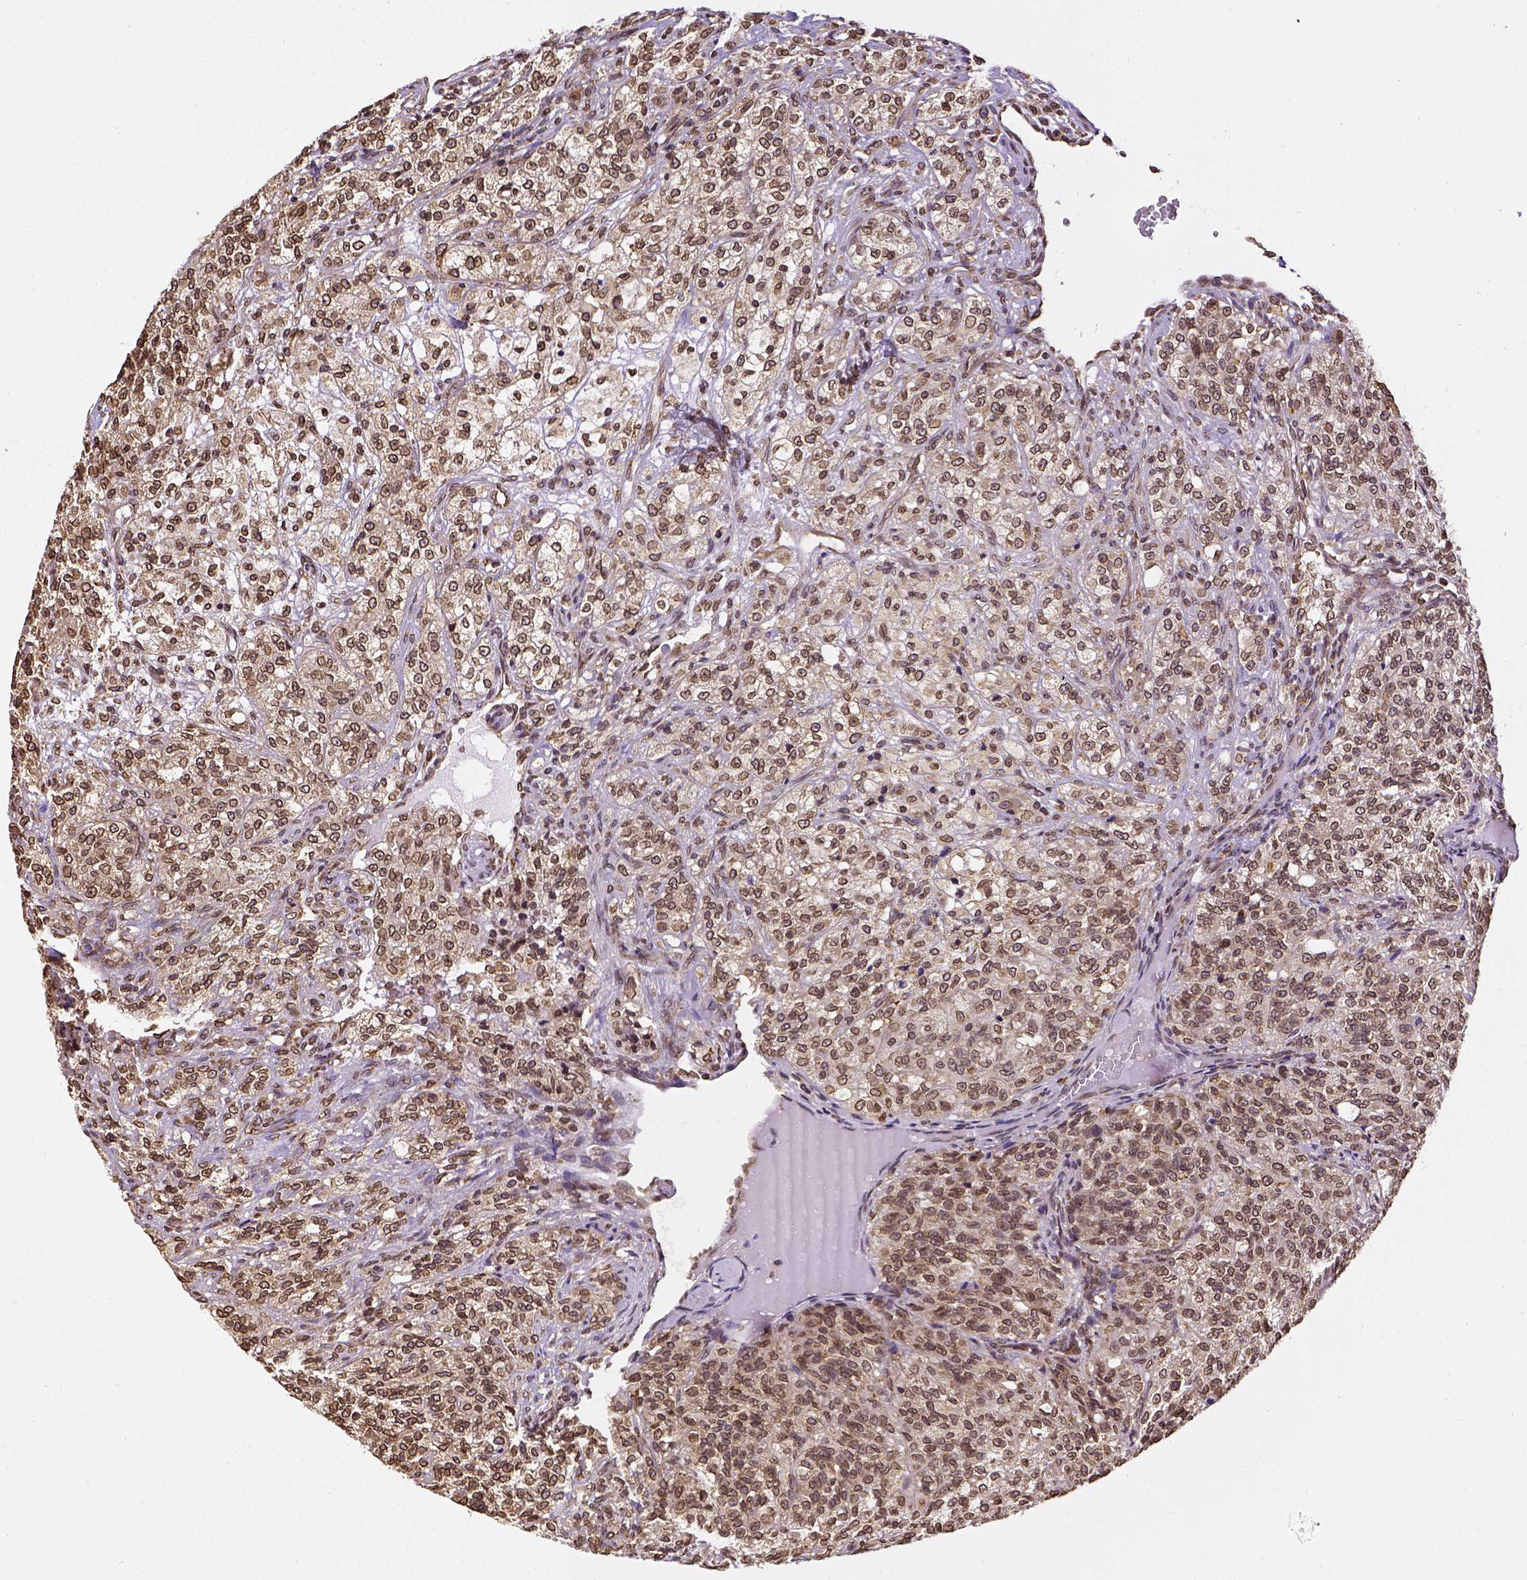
{"staining": {"intensity": "moderate", "quantity": ">75%", "location": "cytoplasmic/membranous,nuclear"}, "tissue": "renal cancer", "cell_type": "Tumor cells", "image_type": "cancer", "snomed": [{"axis": "morphology", "description": "Adenocarcinoma, NOS"}, {"axis": "topography", "description": "Kidney"}], "caption": "Human adenocarcinoma (renal) stained with a protein marker demonstrates moderate staining in tumor cells.", "gene": "MTDH", "patient": {"sex": "female", "age": 63}}